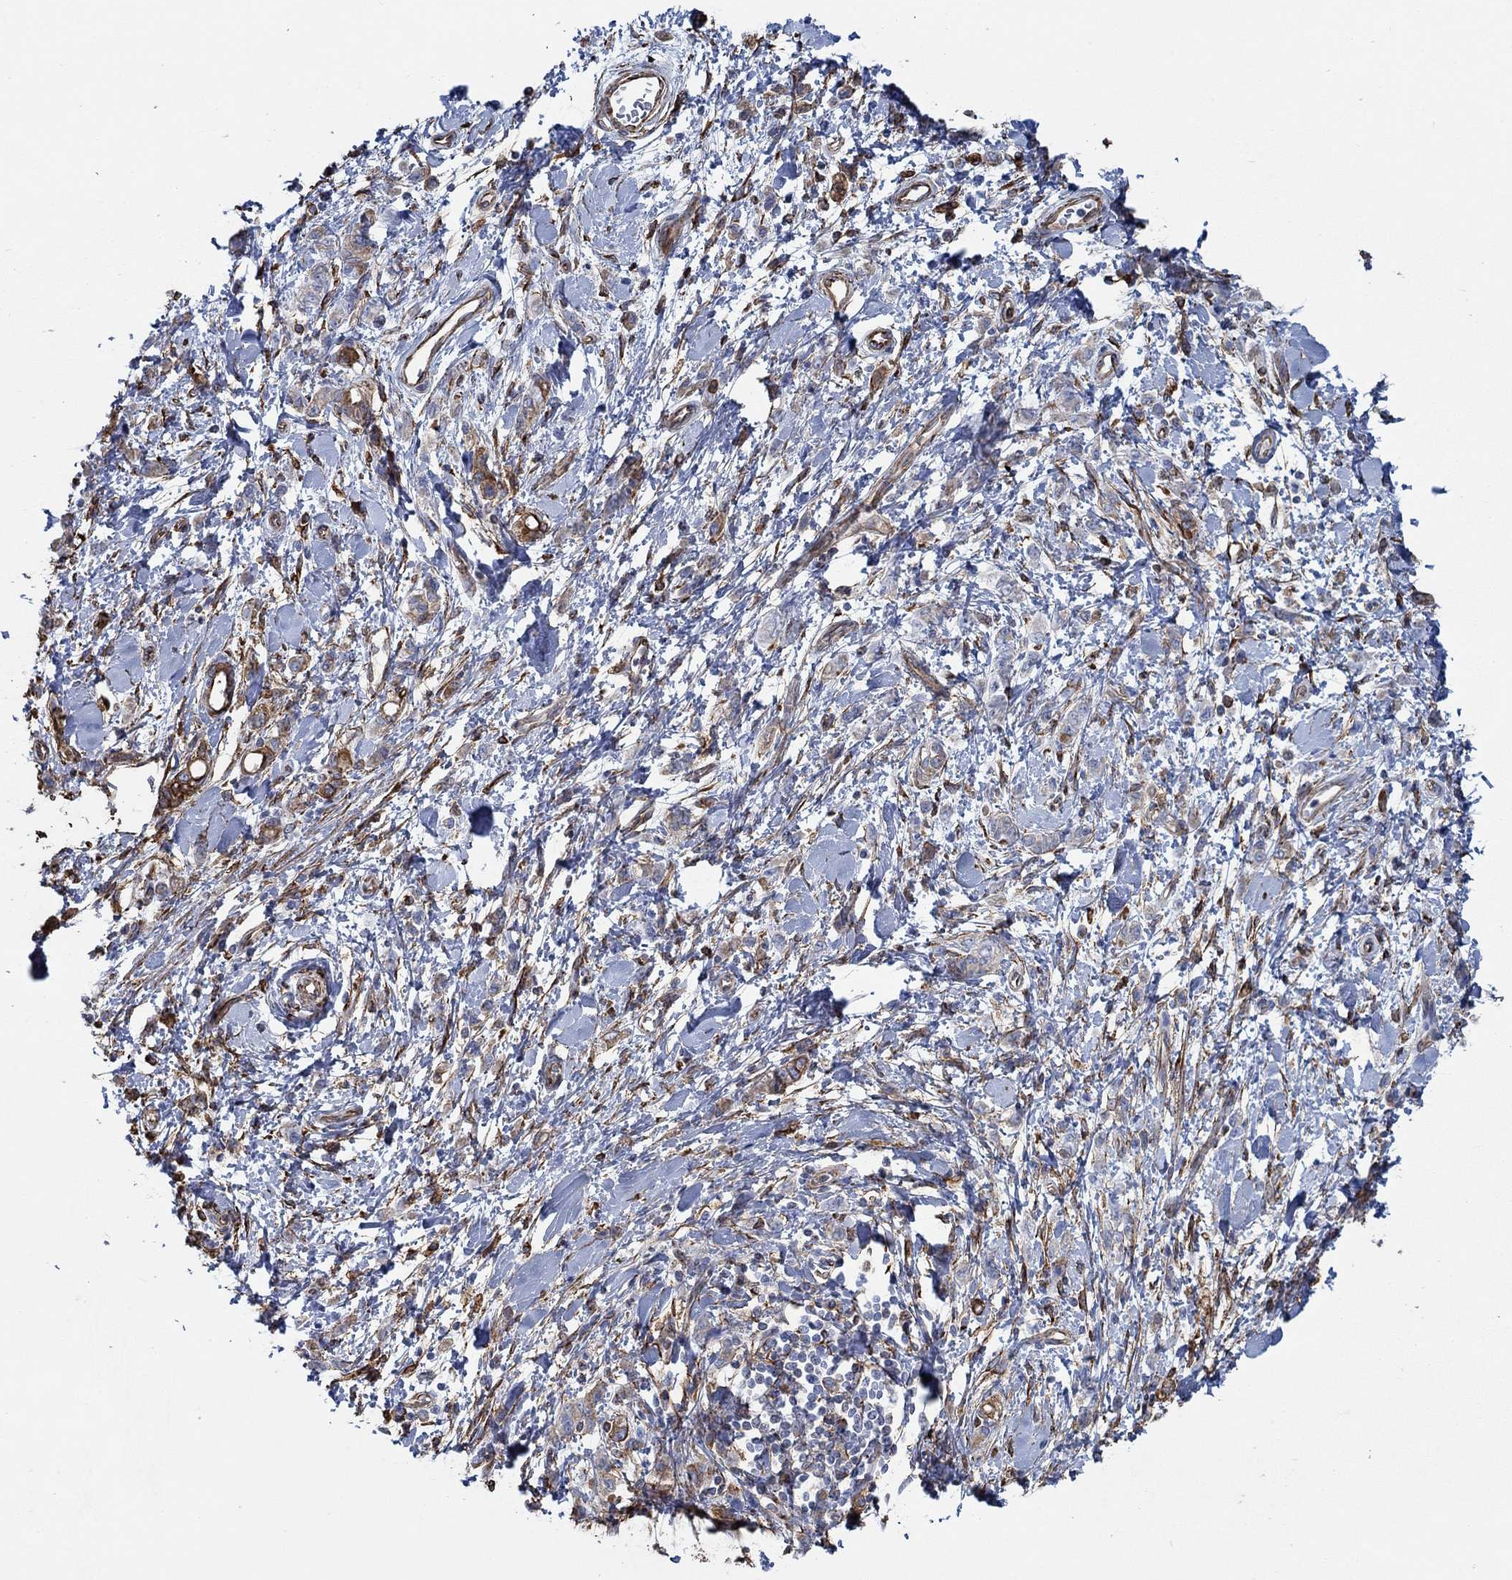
{"staining": {"intensity": "moderate", "quantity": "<25%", "location": "cytoplasmic/membranous,nuclear"}, "tissue": "stomach cancer", "cell_type": "Tumor cells", "image_type": "cancer", "snomed": [{"axis": "morphology", "description": "Adenocarcinoma, NOS"}, {"axis": "topography", "description": "Stomach"}], "caption": "The histopathology image reveals immunohistochemical staining of adenocarcinoma (stomach). There is moderate cytoplasmic/membranous and nuclear positivity is appreciated in about <25% of tumor cells.", "gene": "STC2", "patient": {"sex": "male", "age": 77}}